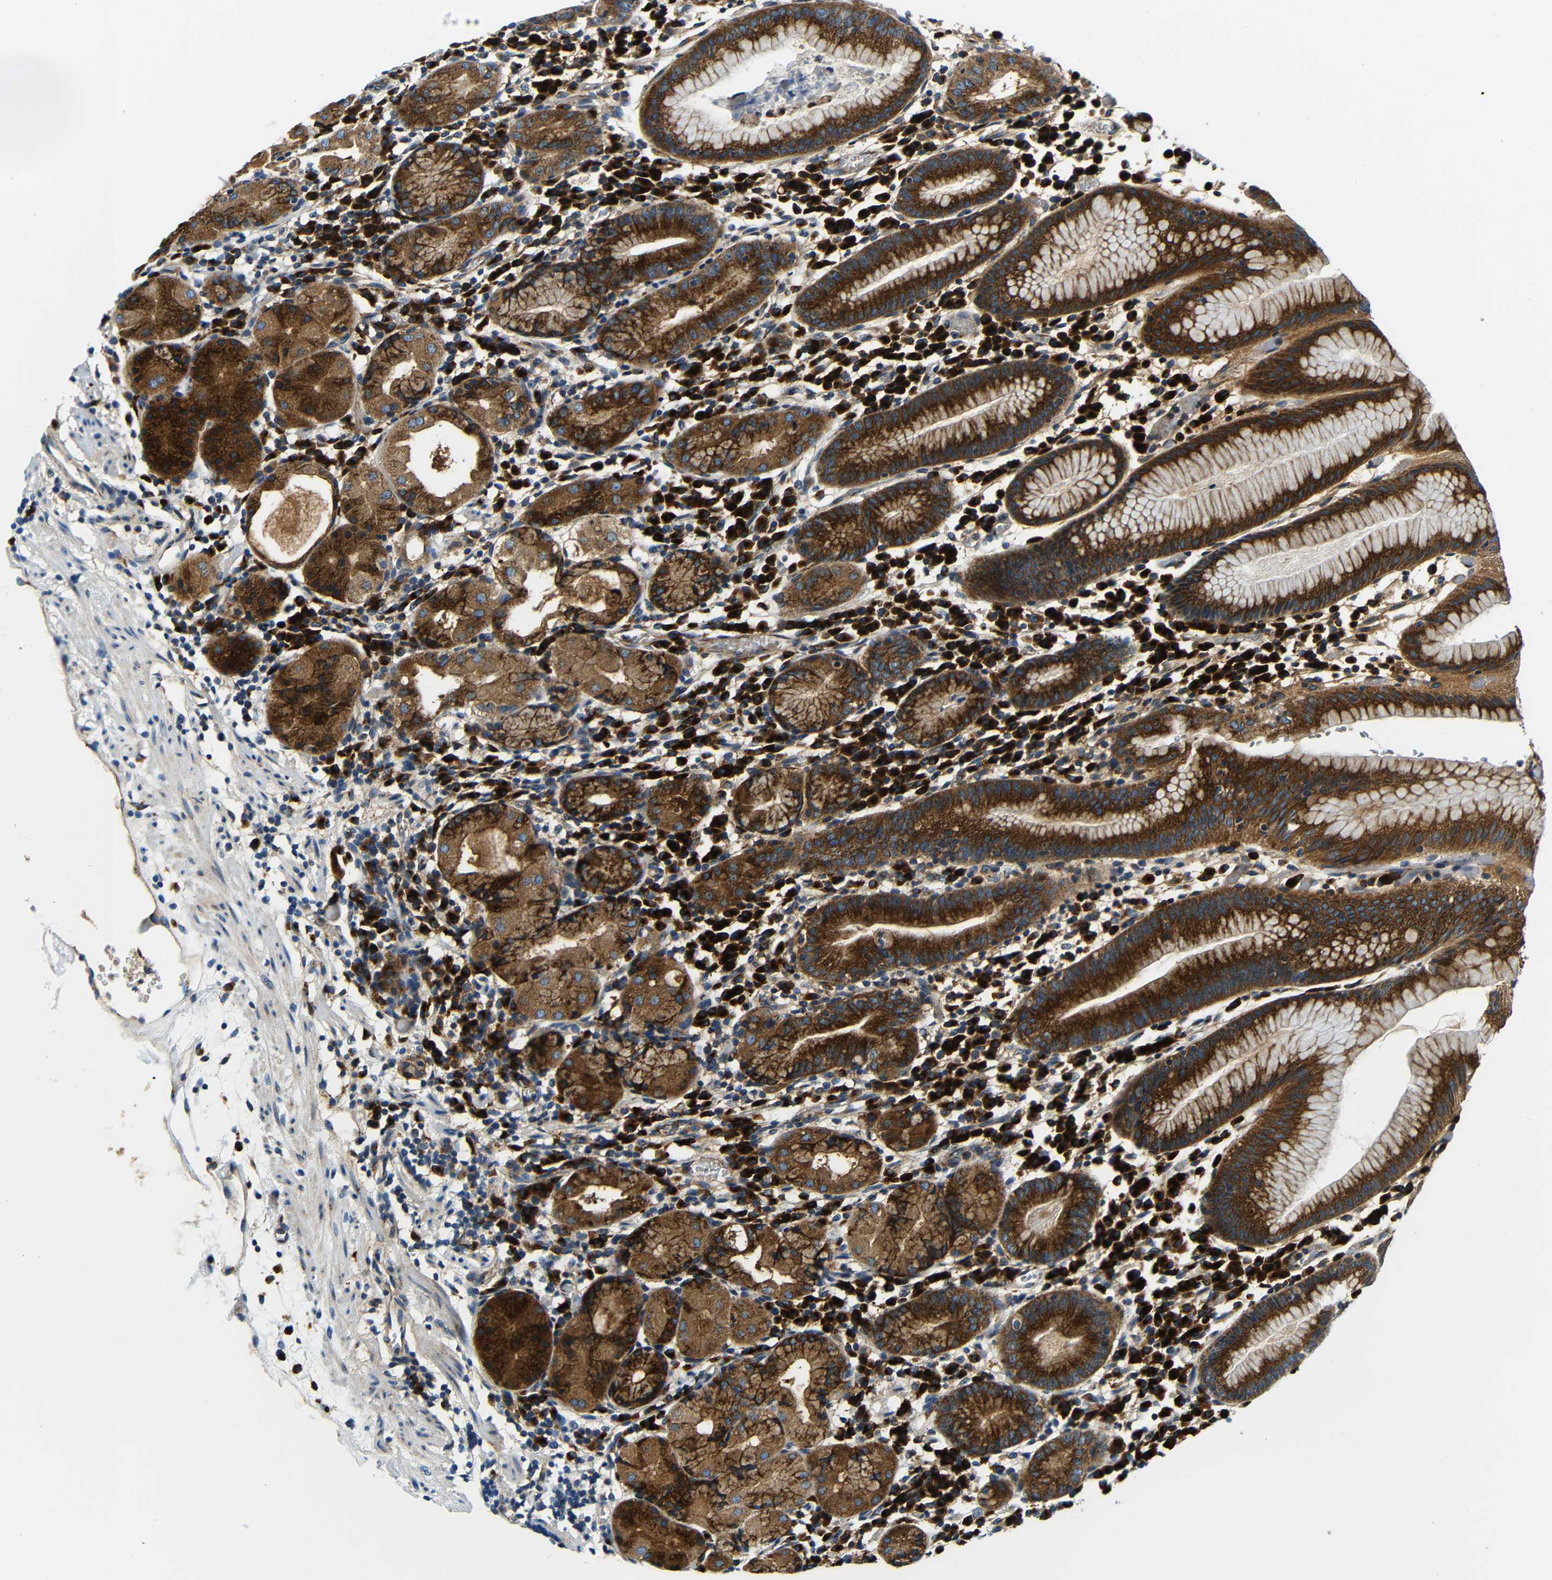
{"staining": {"intensity": "strong", "quantity": ">75%", "location": "cytoplasmic/membranous"}, "tissue": "stomach", "cell_type": "Glandular cells", "image_type": "normal", "snomed": [{"axis": "morphology", "description": "Normal tissue, NOS"}, {"axis": "topography", "description": "Stomach"}, {"axis": "topography", "description": "Stomach, lower"}], "caption": "DAB immunohistochemical staining of normal stomach displays strong cytoplasmic/membranous protein staining in approximately >75% of glandular cells.", "gene": "USO1", "patient": {"sex": "female", "age": 75}}